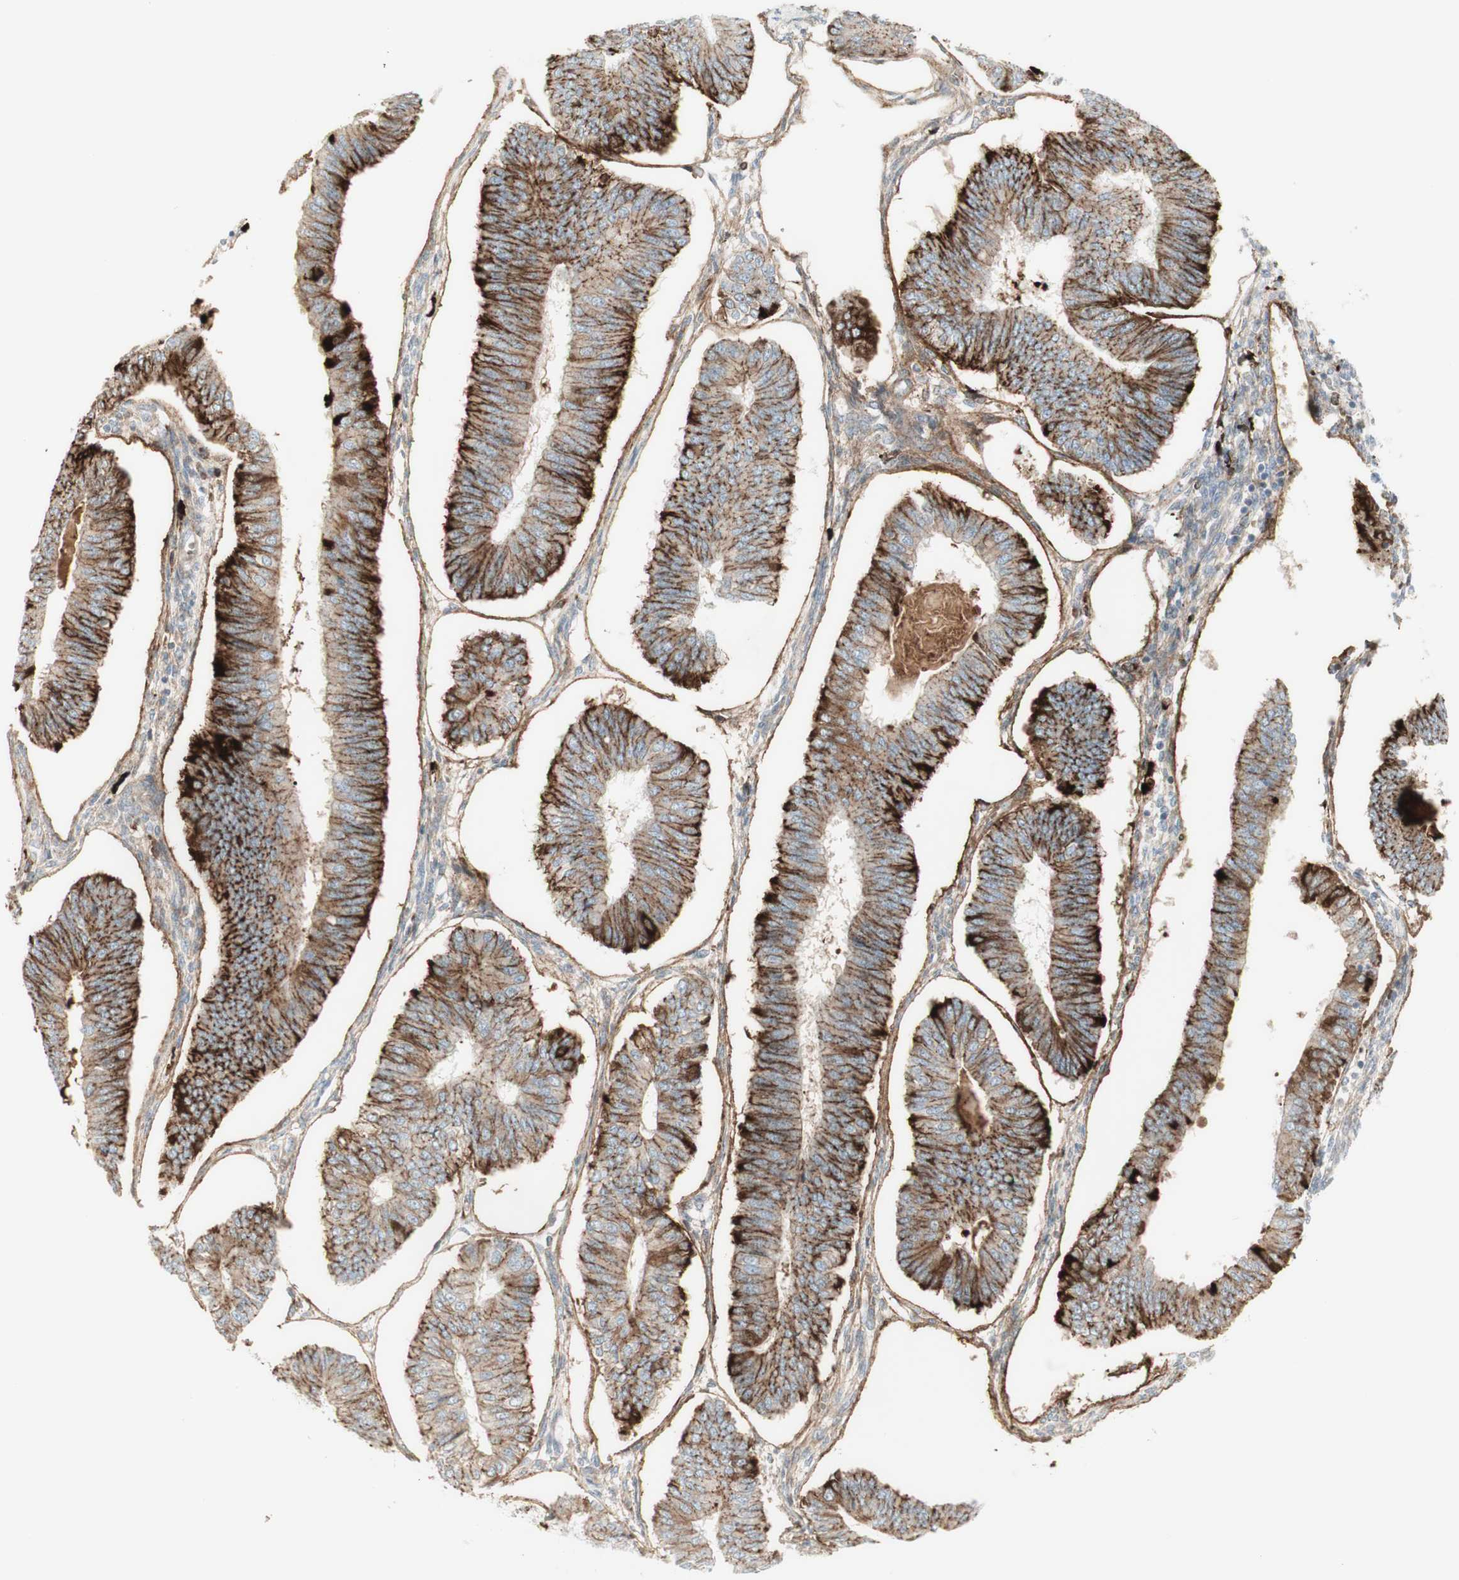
{"staining": {"intensity": "strong", "quantity": ">75%", "location": "cytoplasmic/membranous"}, "tissue": "endometrial cancer", "cell_type": "Tumor cells", "image_type": "cancer", "snomed": [{"axis": "morphology", "description": "Adenocarcinoma, NOS"}, {"axis": "topography", "description": "Endometrium"}], "caption": "Immunohistochemistry of human endometrial adenocarcinoma reveals high levels of strong cytoplasmic/membranous expression in approximately >75% of tumor cells.", "gene": "MDK", "patient": {"sex": "female", "age": 58}}